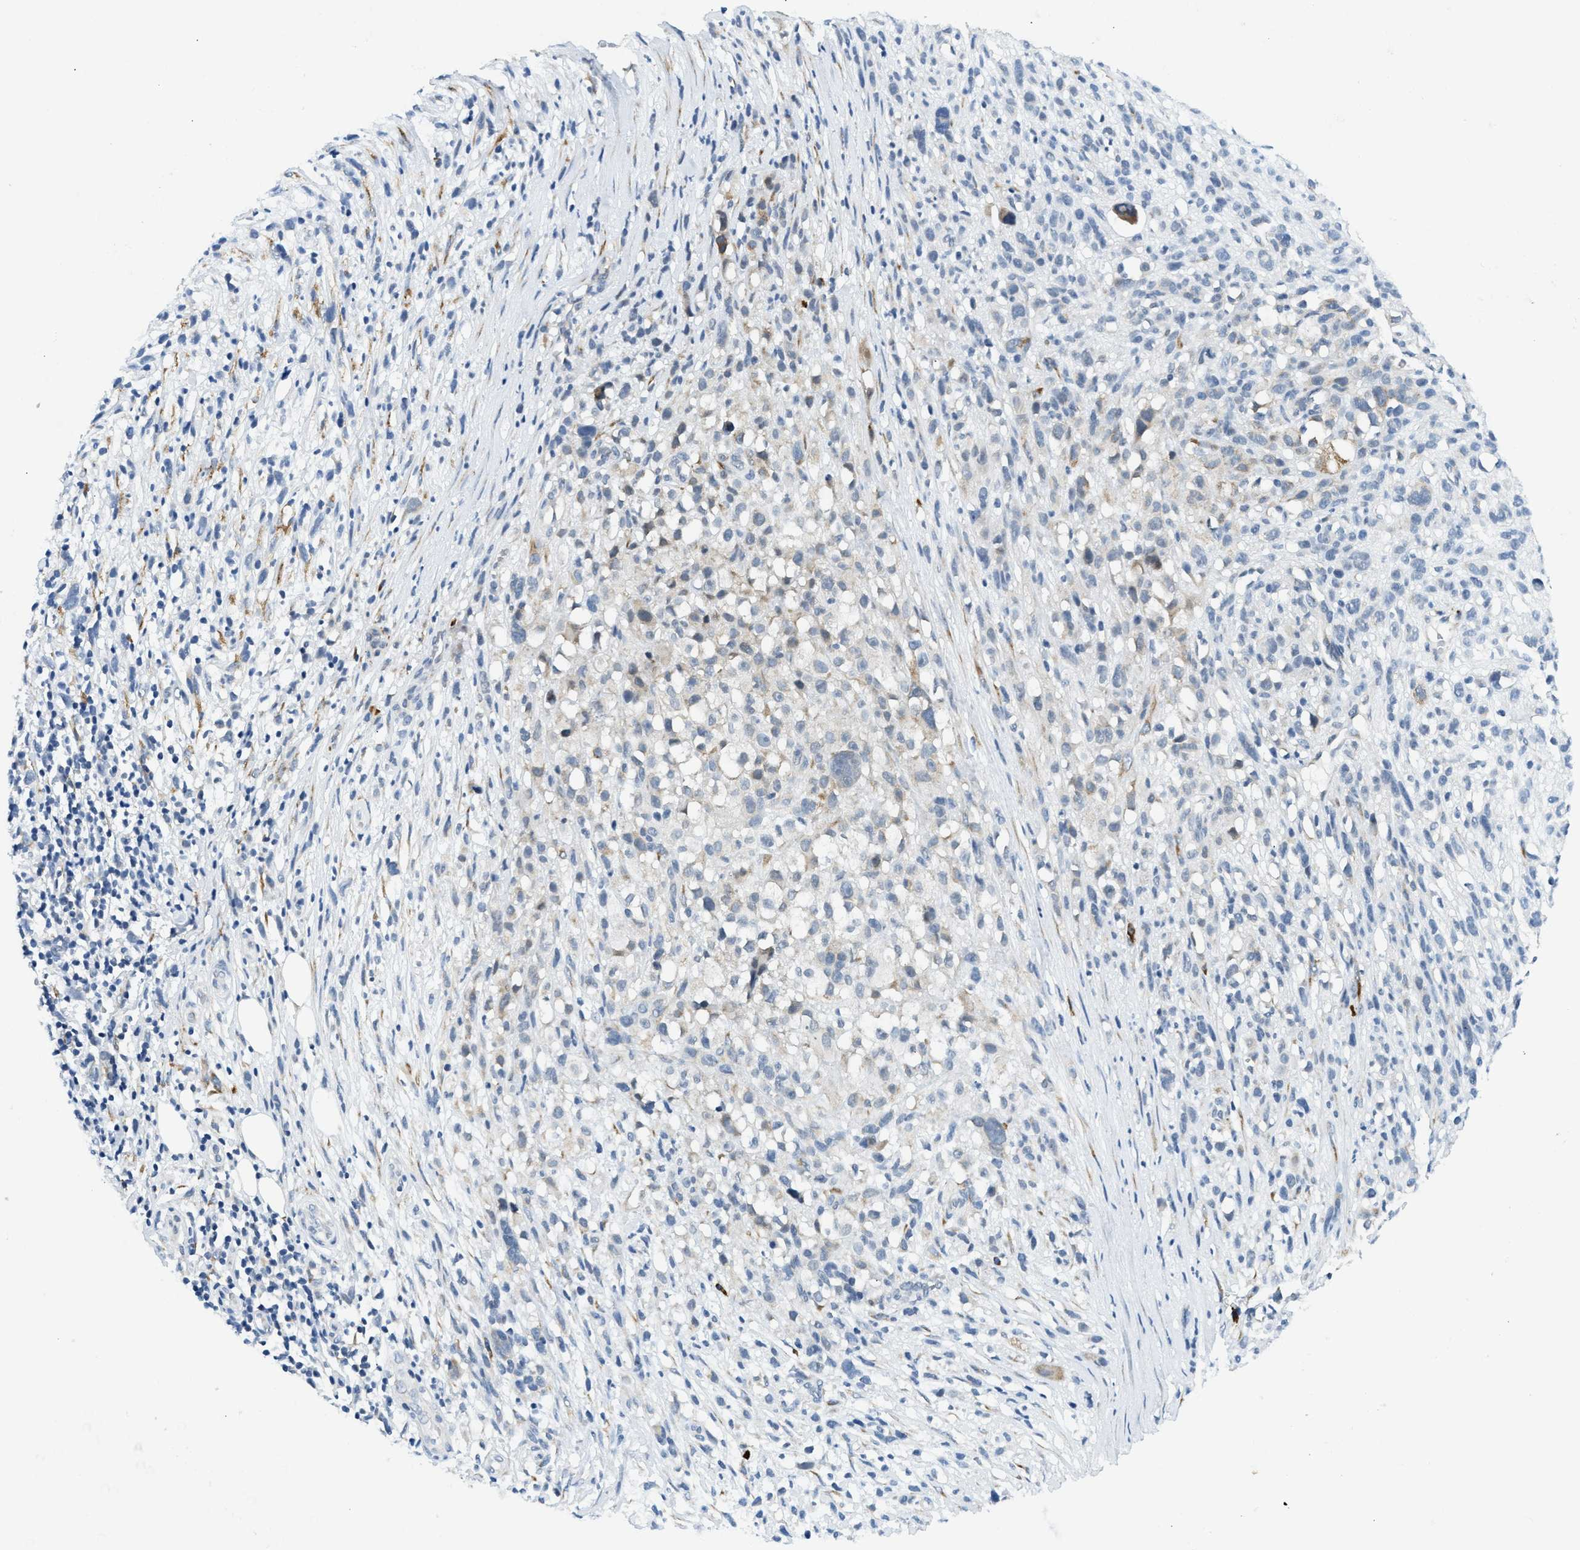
{"staining": {"intensity": "weak", "quantity": "<25%", "location": "cytoplasmic/membranous"}, "tissue": "melanoma", "cell_type": "Tumor cells", "image_type": "cancer", "snomed": [{"axis": "morphology", "description": "Malignant melanoma, NOS"}, {"axis": "topography", "description": "Skin"}], "caption": "Tumor cells show no significant protein positivity in melanoma.", "gene": "KCNC2", "patient": {"sex": "female", "age": 55}}